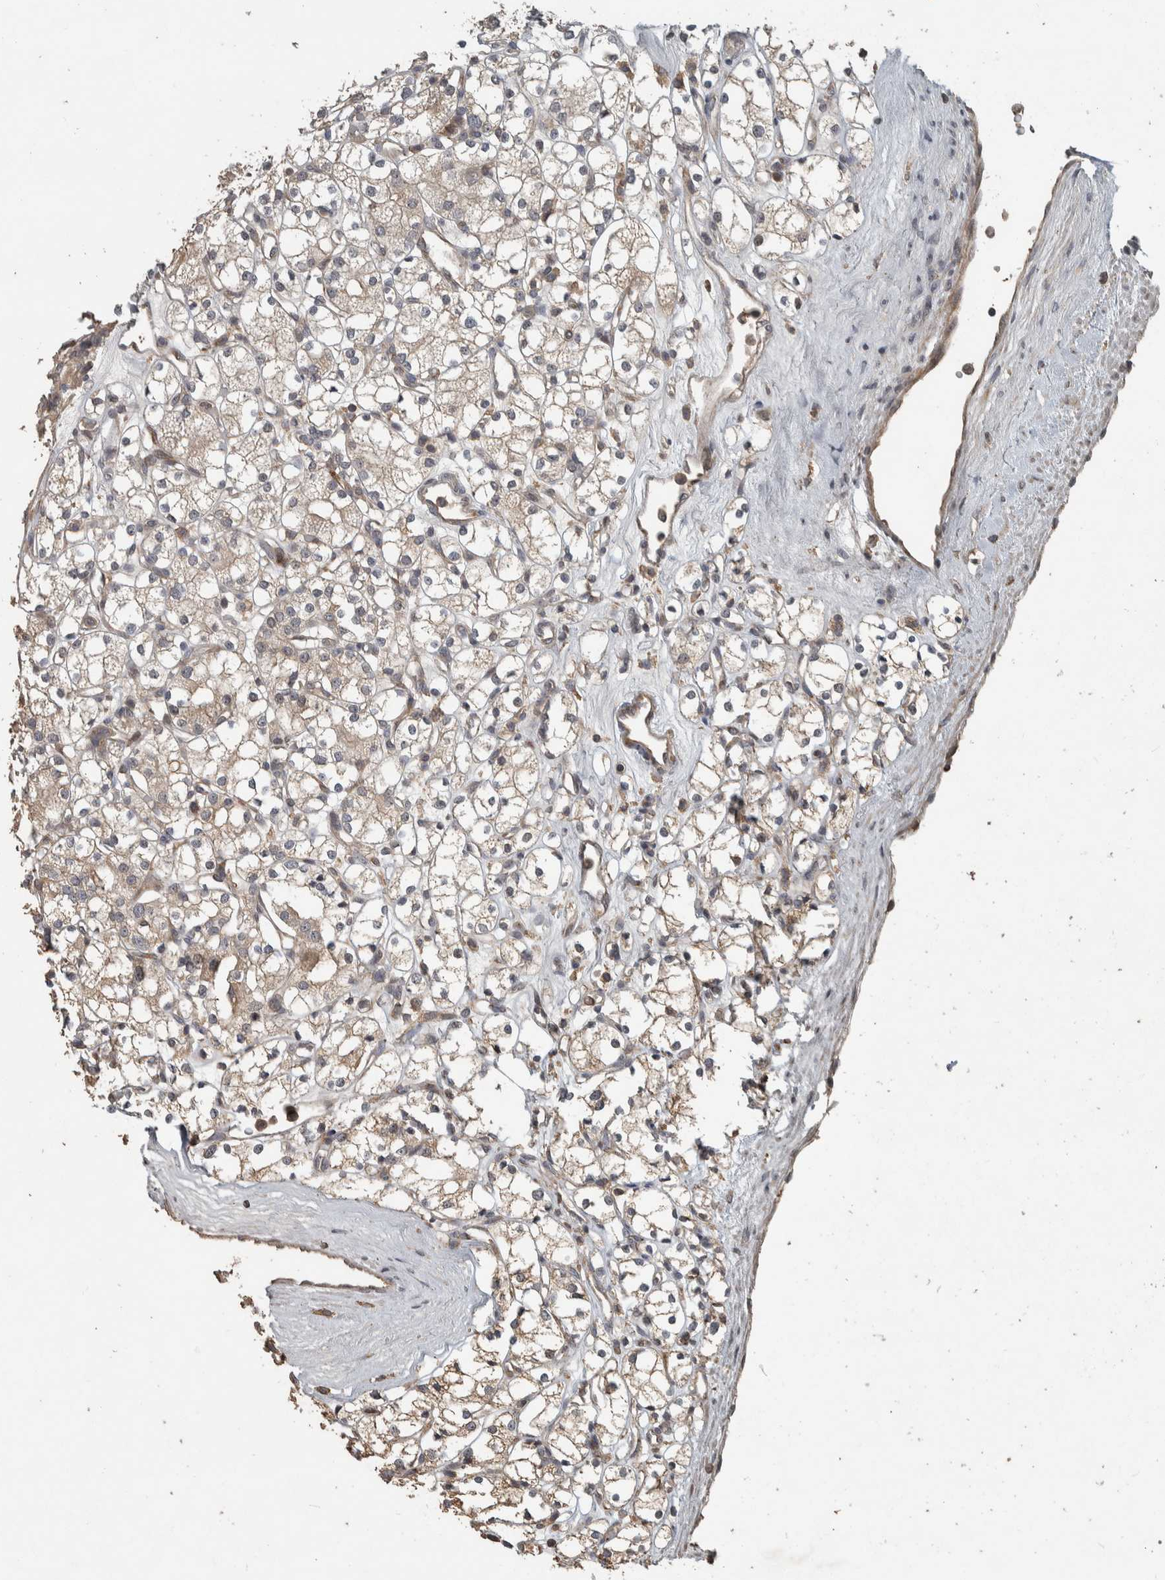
{"staining": {"intensity": "weak", "quantity": "25%-75%", "location": "cytoplasmic/membranous"}, "tissue": "renal cancer", "cell_type": "Tumor cells", "image_type": "cancer", "snomed": [{"axis": "morphology", "description": "Adenocarcinoma, NOS"}, {"axis": "topography", "description": "Kidney"}], "caption": "The micrograph exhibits a brown stain indicating the presence of a protein in the cytoplasmic/membranous of tumor cells in renal cancer.", "gene": "ERAL1", "patient": {"sex": "male", "age": 77}}